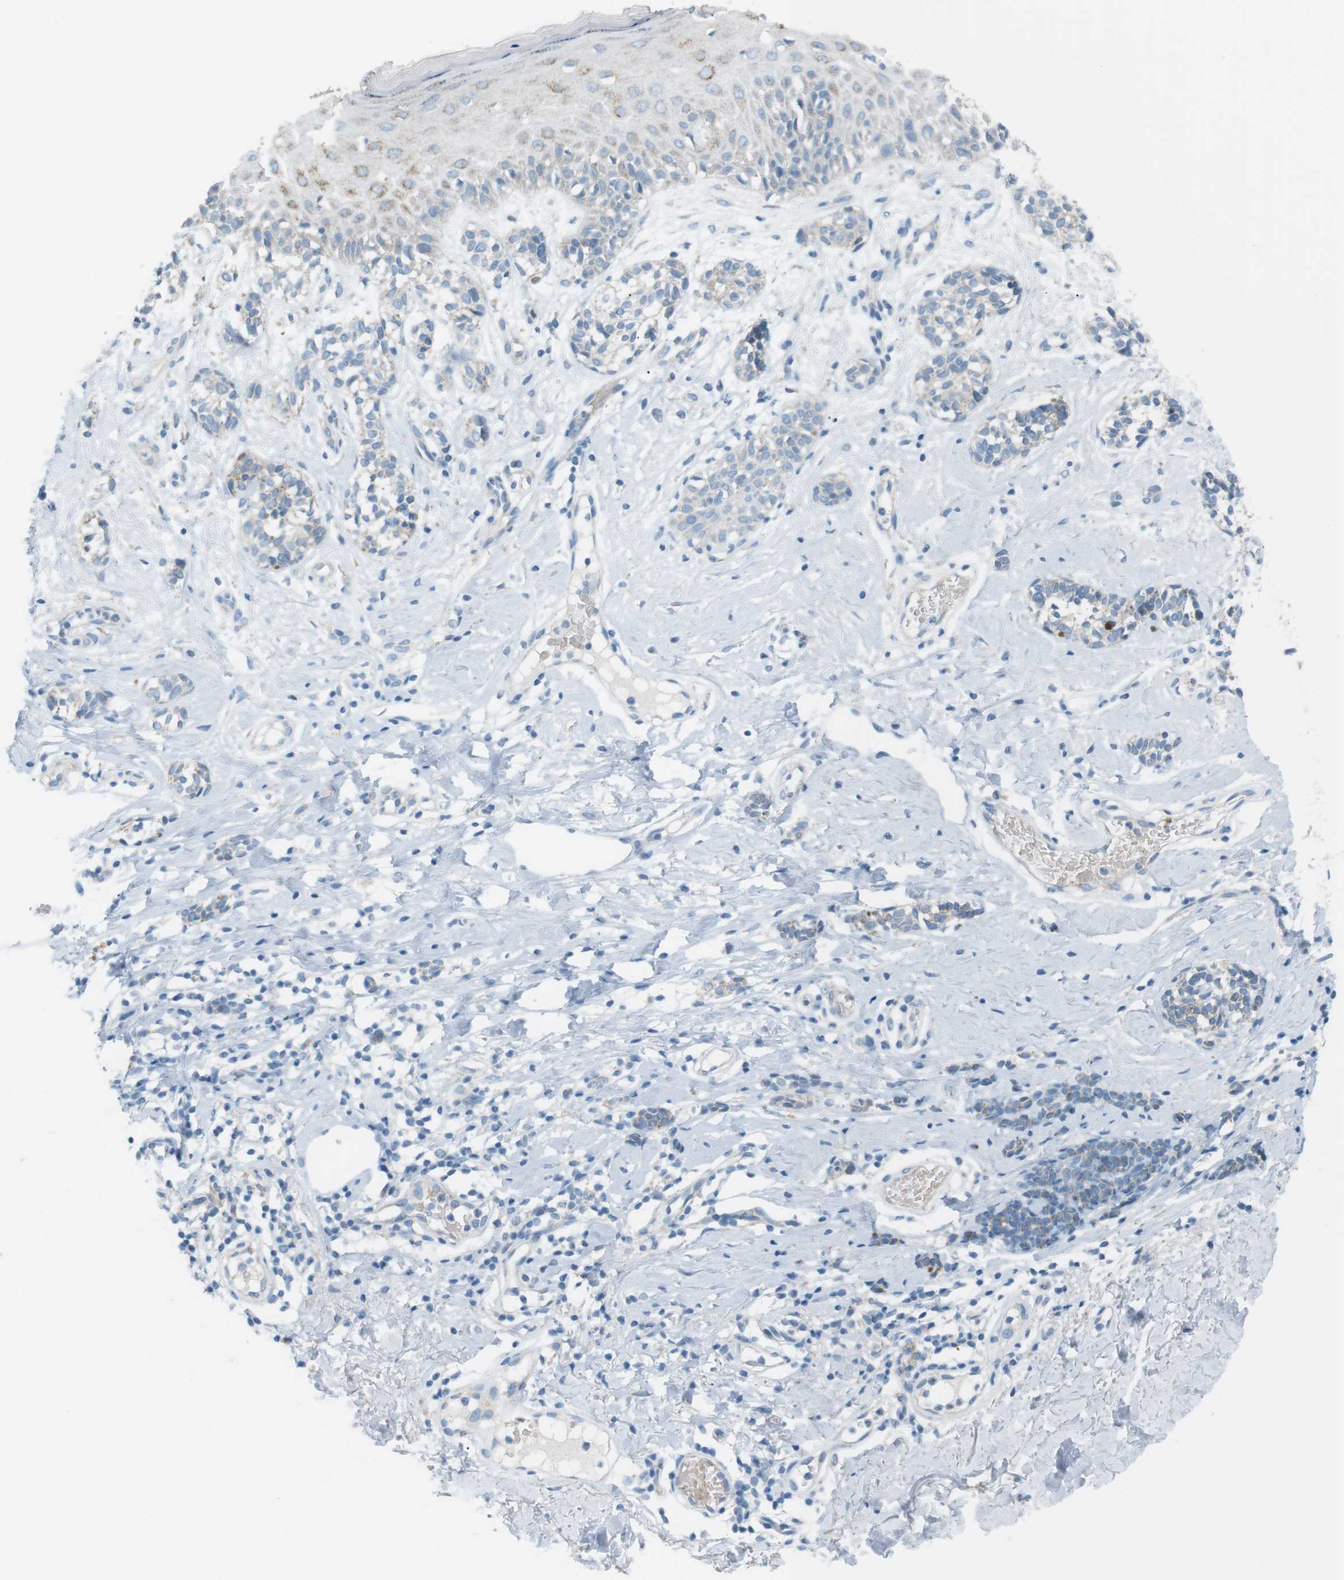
{"staining": {"intensity": "negative", "quantity": "none", "location": "none"}, "tissue": "melanoma", "cell_type": "Tumor cells", "image_type": "cancer", "snomed": [{"axis": "morphology", "description": "Malignant melanoma, NOS"}, {"axis": "topography", "description": "Skin"}], "caption": "There is no significant expression in tumor cells of malignant melanoma. (DAB (3,3'-diaminobenzidine) IHC visualized using brightfield microscopy, high magnification).", "gene": "VAMP1", "patient": {"sex": "male", "age": 64}}